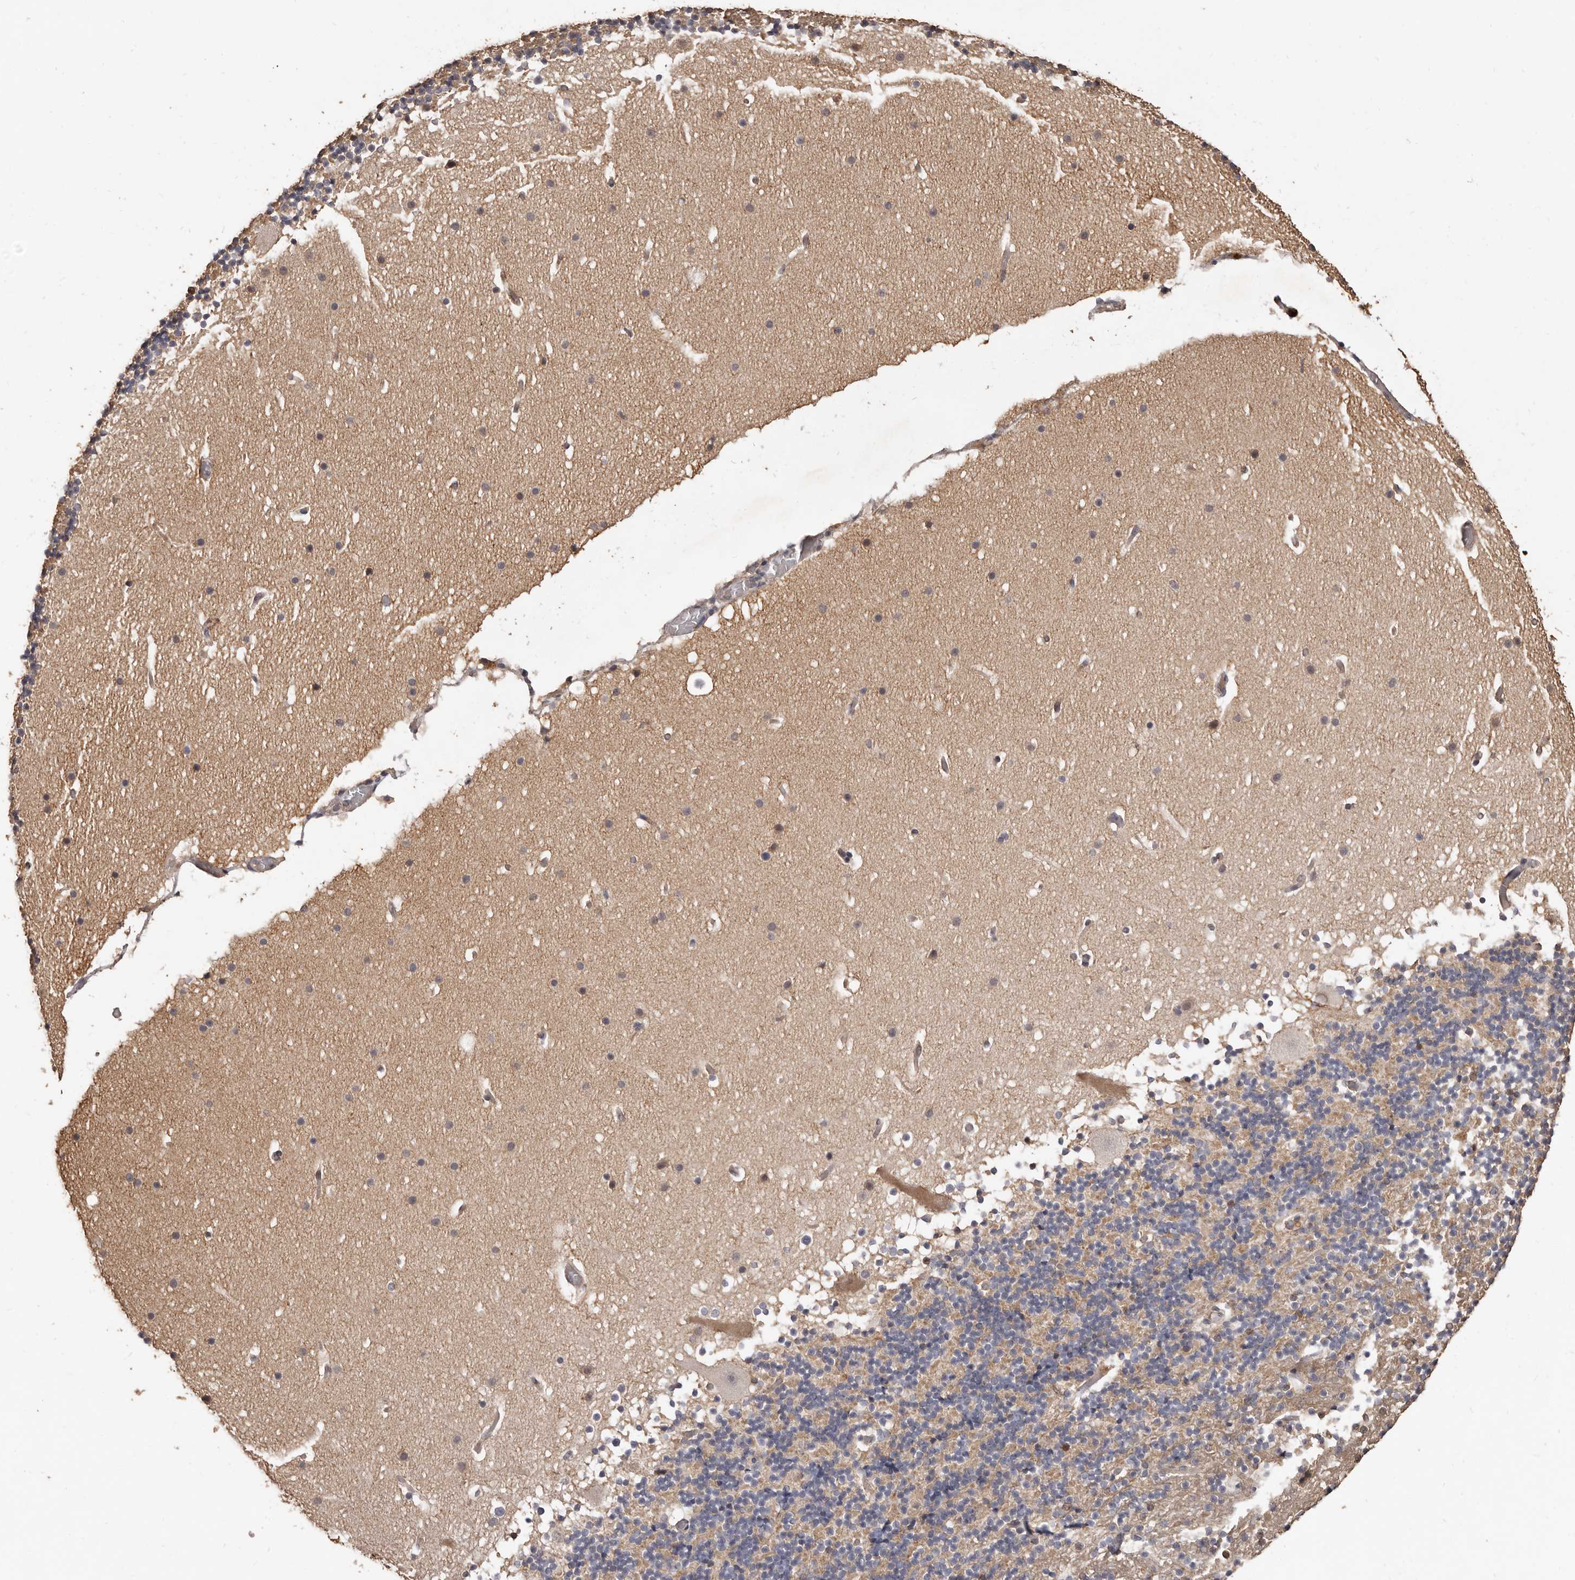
{"staining": {"intensity": "weak", "quantity": "25%-75%", "location": "cytoplasmic/membranous"}, "tissue": "cerebellum", "cell_type": "Cells in granular layer", "image_type": "normal", "snomed": [{"axis": "morphology", "description": "Normal tissue, NOS"}, {"axis": "topography", "description": "Cerebellum"}], "caption": "Protein expression analysis of benign human cerebellum reveals weak cytoplasmic/membranous expression in approximately 25%-75% of cells in granular layer. The staining is performed using DAB (3,3'-diaminobenzidine) brown chromogen to label protein expression. The nuclei are counter-stained blue using hematoxylin.", "gene": "INAVA", "patient": {"sex": "male", "age": 57}}